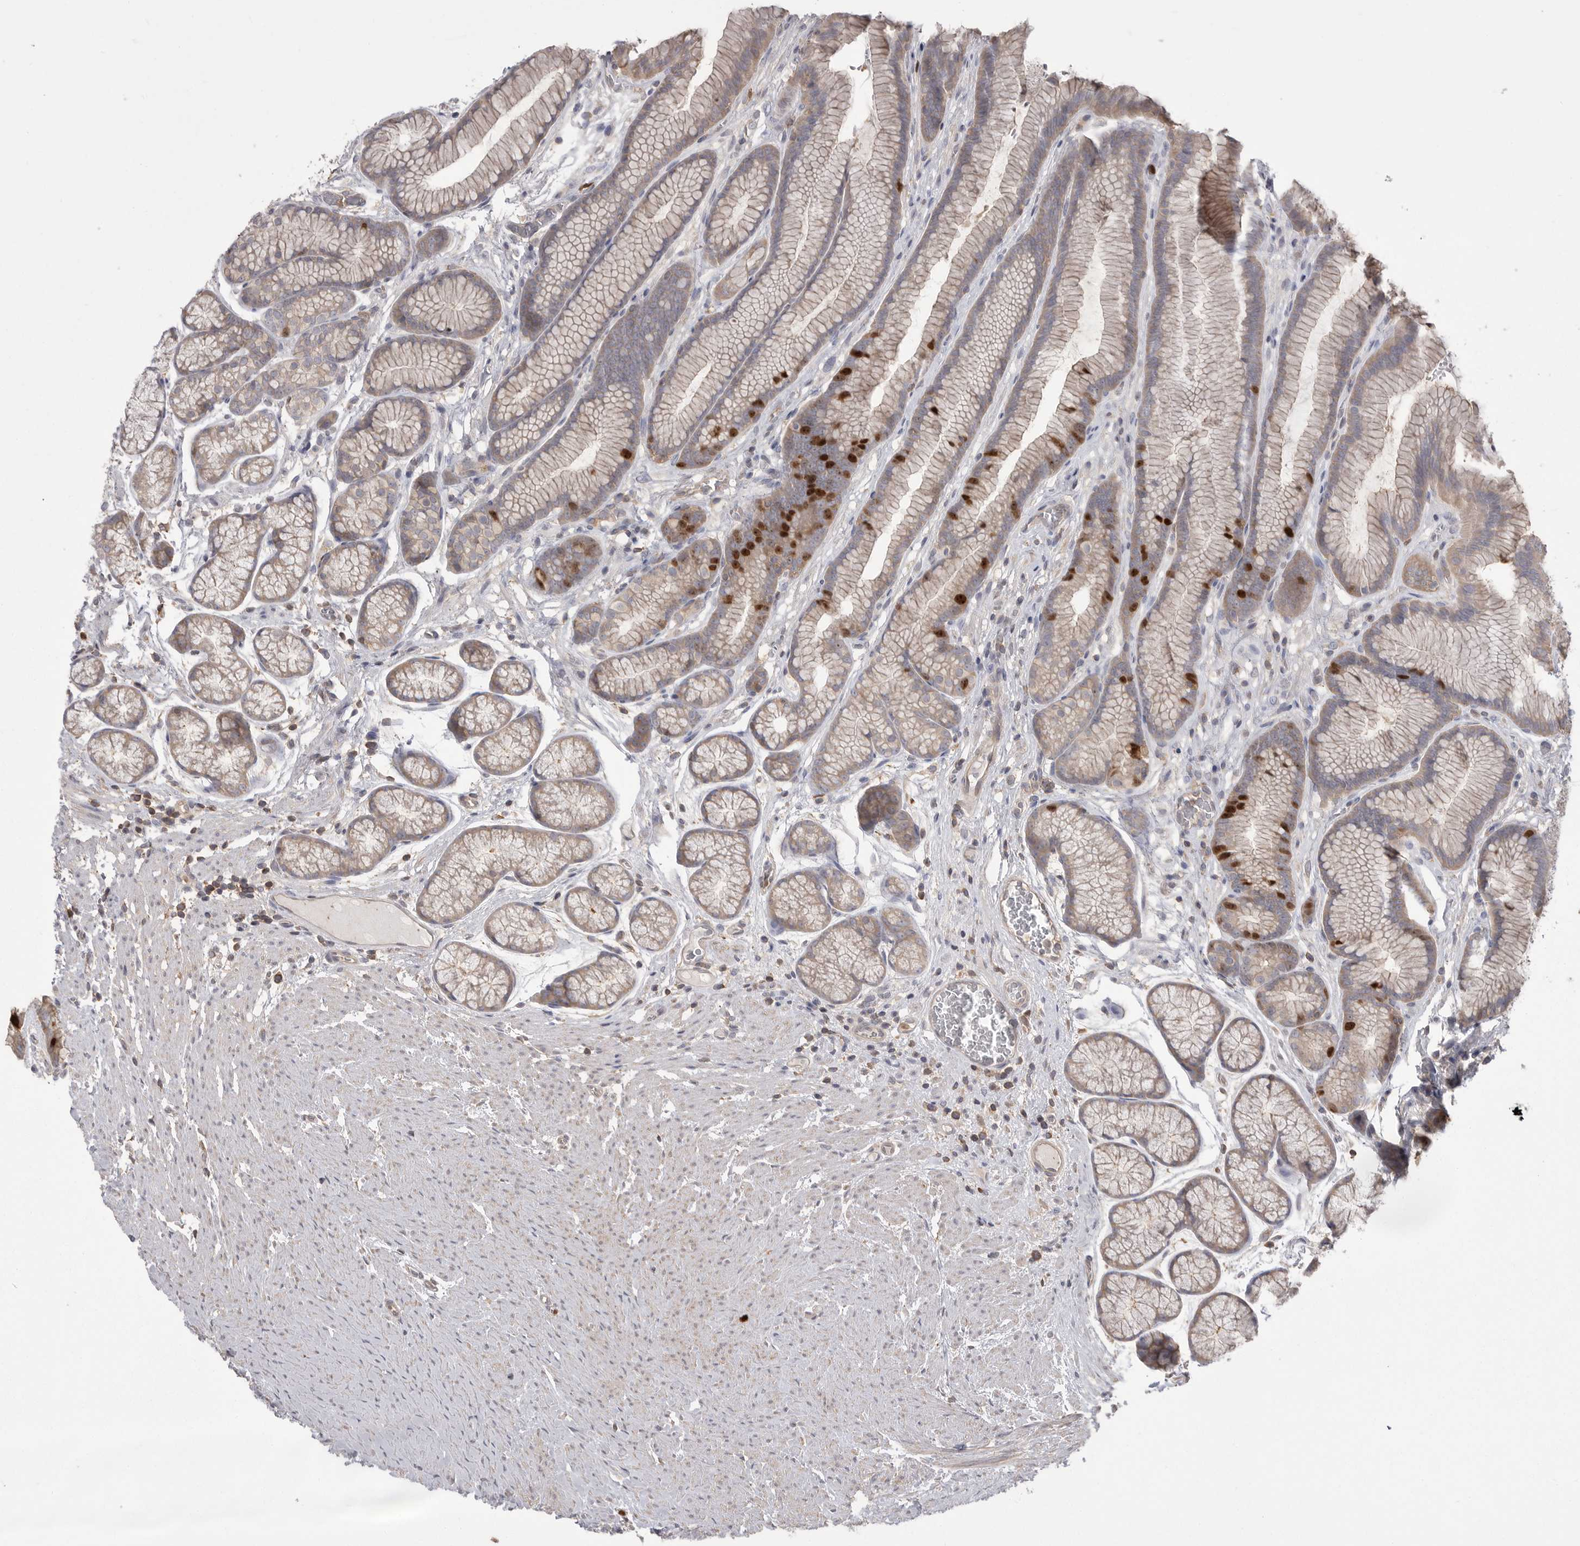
{"staining": {"intensity": "strong", "quantity": "<25%", "location": "cytoplasmic/membranous,nuclear"}, "tissue": "stomach", "cell_type": "Glandular cells", "image_type": "normal", "snomed": [{"axis": "morphology", "description": "Normal tissue, NOS"}, {"axis": "topography", "description": "Stomach"}], "caption": "Immunohistochemistry micrograph of unremarkable human stomach stained for a protein (brown), which demonstrates medium levels of strong cytoplasmic/membranous,nuclear staining in about <25% of glandular cells.", "gene": "TOP2A", "patient": {"sex": "male", "age": 42}}